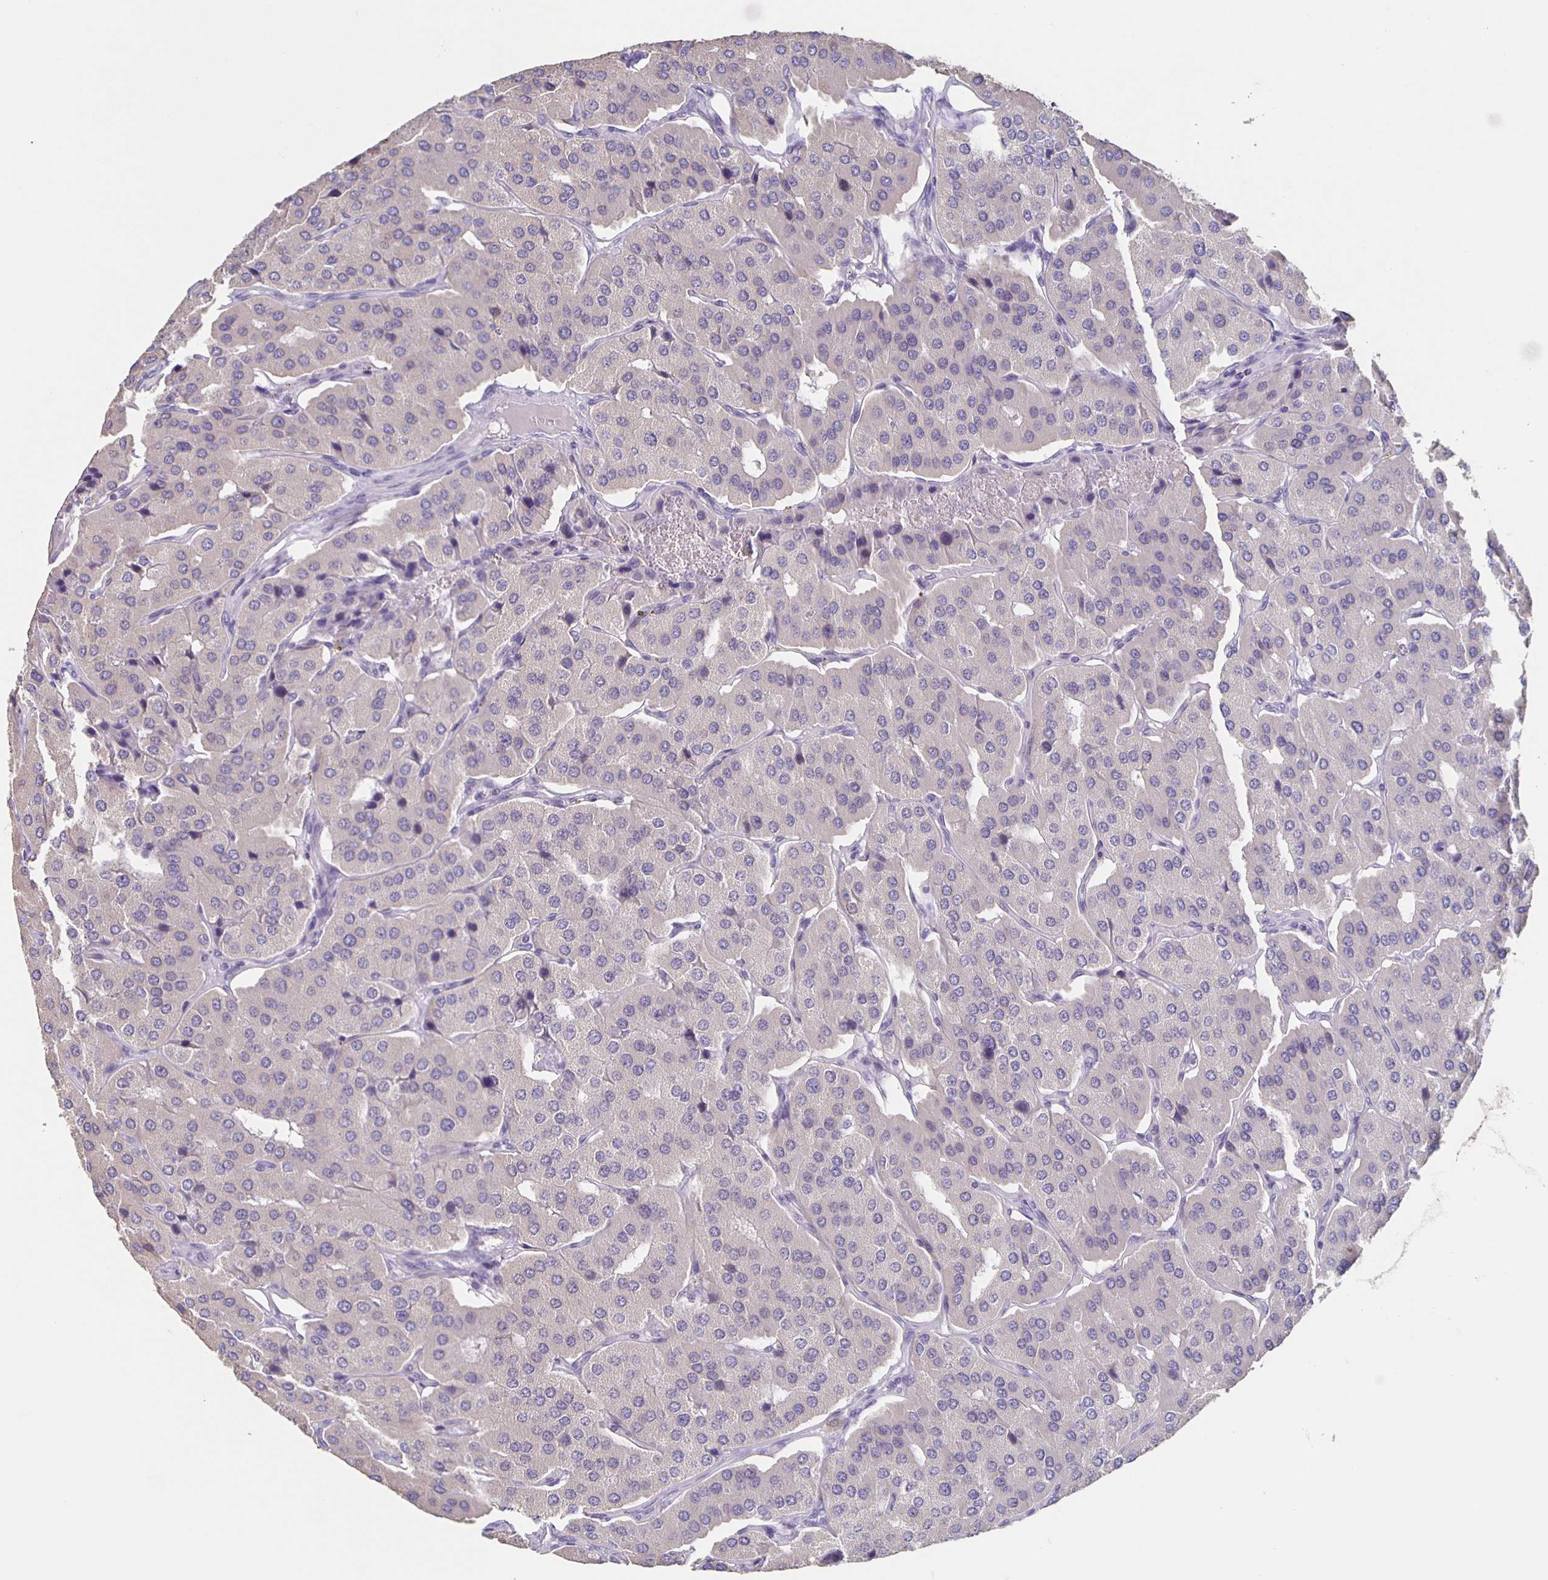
{"staining": {"intensity": "negative", "quantity": "none", "location": "none"}, "tissue": "parathyroid gland", "cell_type": "Glandular cells", "image_type": "normal", "snomed": [{"axis": "morphology", "description": "Normal tissue, NOS"}, {"axis": "morphology", "description": "Adenoma, NOS"}, {"axis": "topography", "description": "Parathyroid gland"}], "caption": "This is an immunohistochemistry (IHC) photomicrograph of unremarkable human parathyroid gland. There is no expression in glandular cells.", "gene": "CARNS1", "patient": {"sex": "female", "age": 86}}